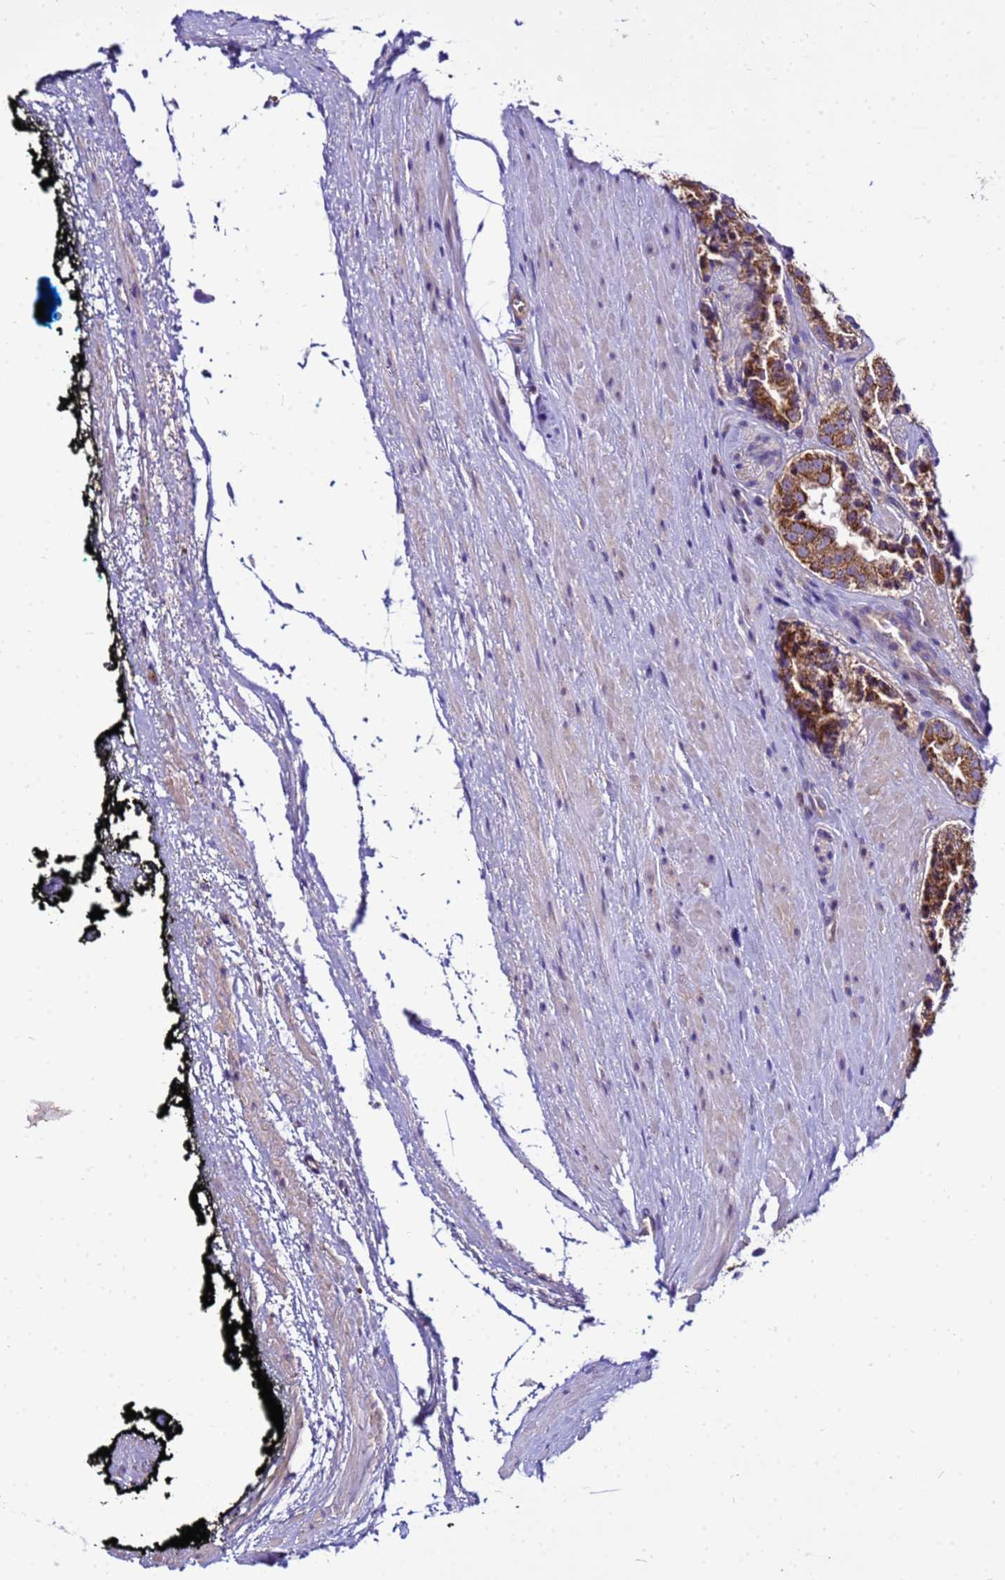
{"staining": {"intensity": "moderate", "quantity": ">75%", "location": "cytoplasmic/membranous"}, "tissue": "prostate cancer", "cell_type": "Tumor cells", "image_type": "cancer", "snomed": [{"axis": "morphology", "description": "Adenocarcinoma, High grade"}, {"axis": "topography", "description": "Prostate"}], "caption": "Immunohistochemistry (IHC) of high-grade adenocarcinoma (prostate) exhibits medium levels of moderate cytoplasmic/membranous expression in about >75% of tumor cells.", "gene": "PKD1", "patient": {"sex": "male", "age": 71}}